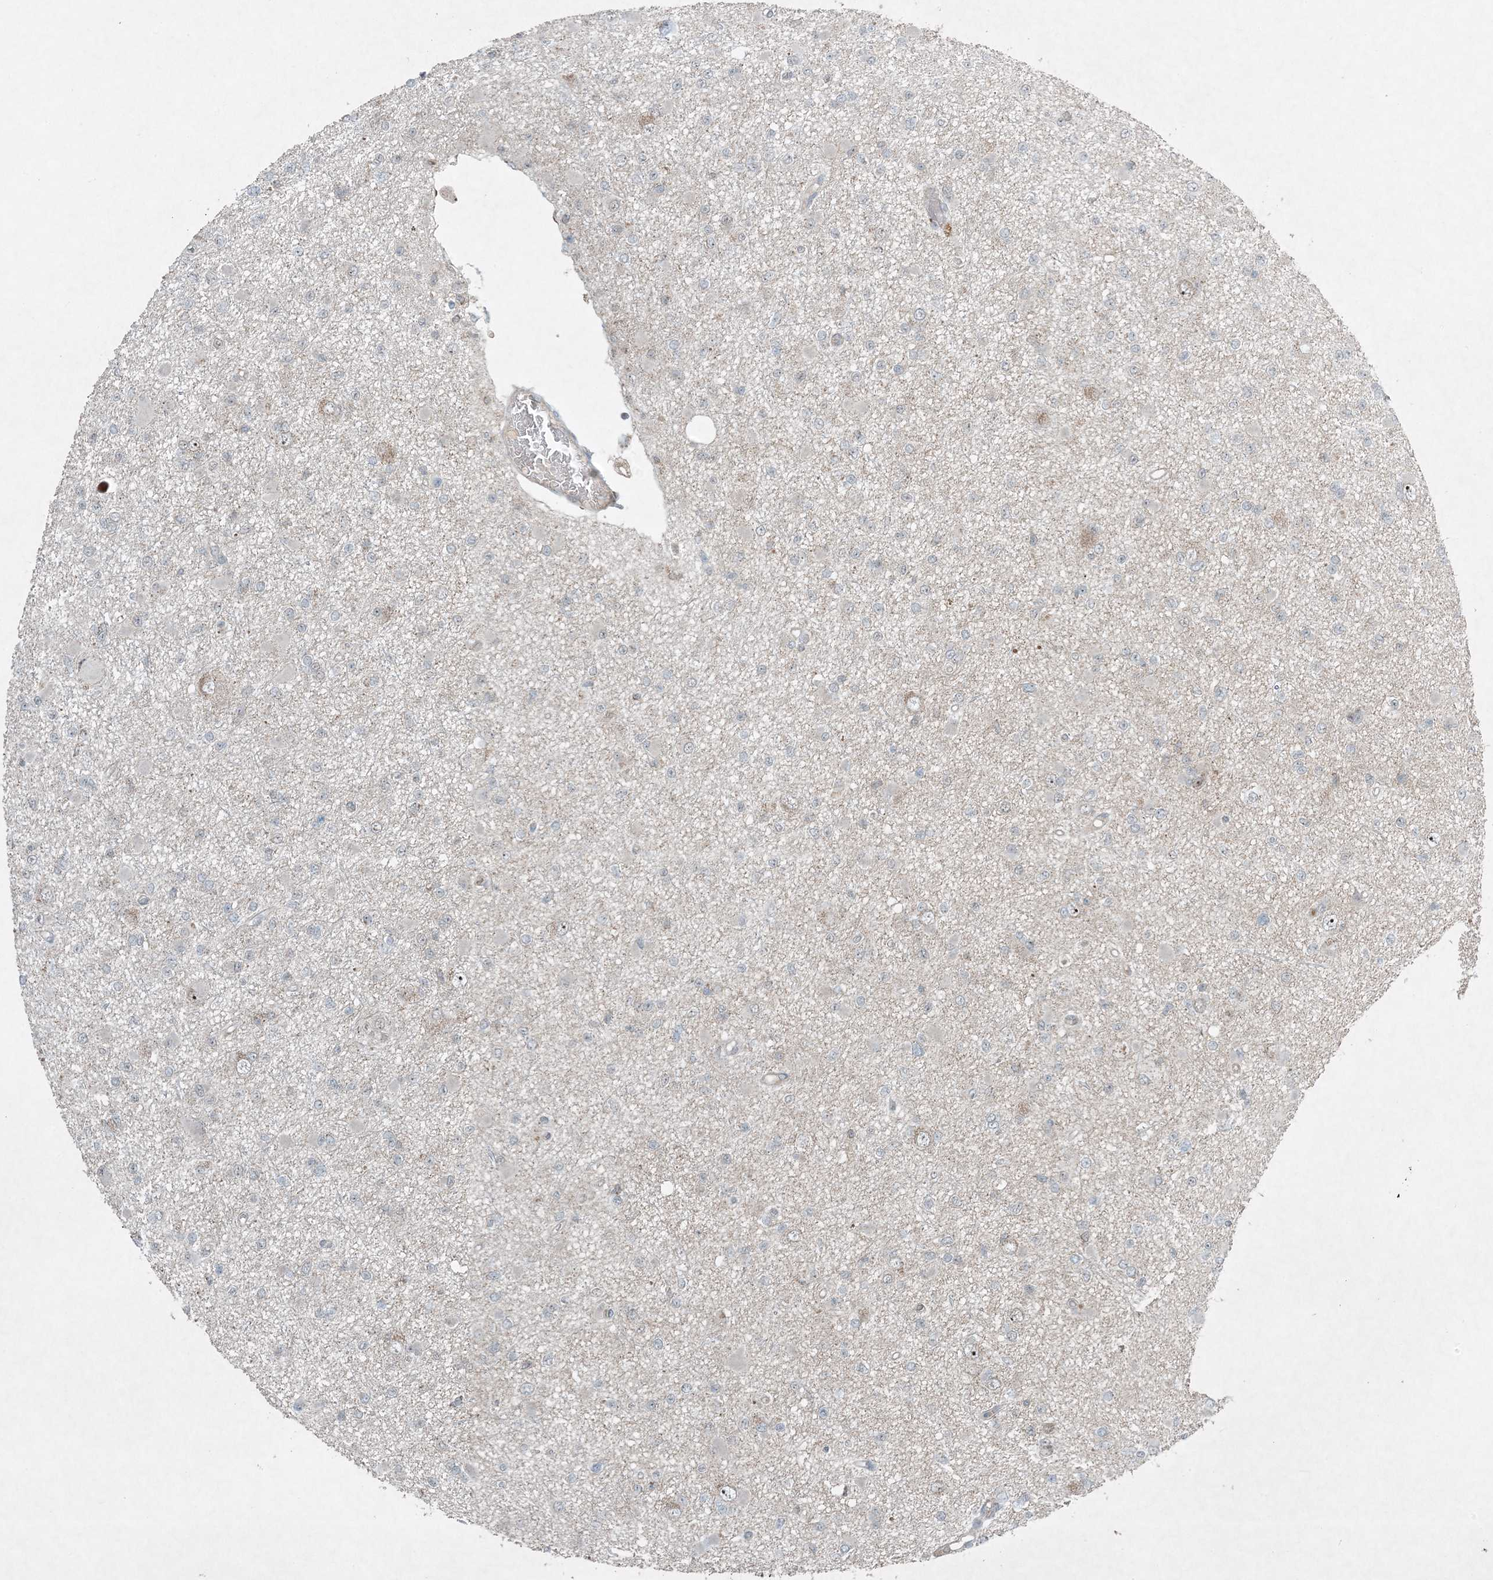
{"staining": {"intensity": "negative", "quantity": "none", "location": "none"}, "tissue": "glioma", "cell_type": "Tumor cells", "image_type": "cancer", "snomed": [{"axis": "morphology", "description": "Glioma, malignant, Low grade"}, {"axis": "topography", "description": "Brain"}], "caption": "A high-resolution photomicrograph shows IHC staining of low-grade glioma (malignant), which displays no significant expression in tumor cells.", "gene": "MITD1", "patient": {"sex": "female", "age": 22}}